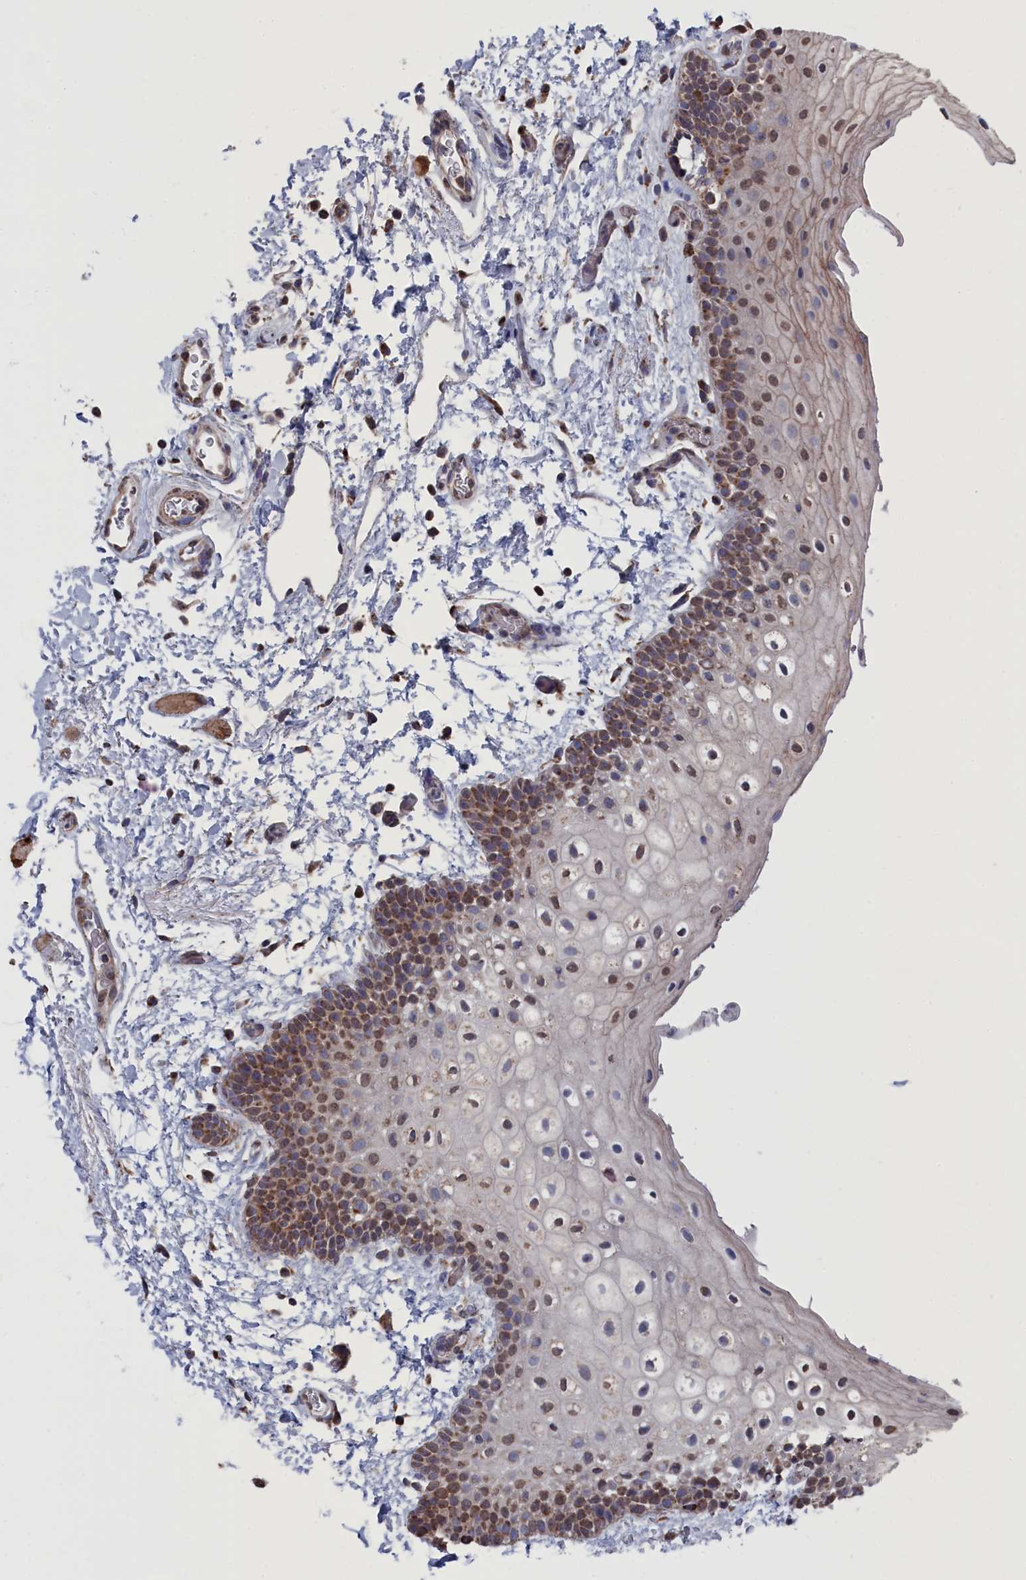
{"staining": {"intensity": "moderate", "quantity": "25%-75%", "location": "nuclear"}, "tissue": "oral mucosa", "cell_type": "Squamous epithelial cells", "image_type": "normal", "snomed": [{"axis": "morphology", "description": "Normal tissue, NOS"}, {"axis": "topography", "description": "Oral tissue"}], "caption": "Immunohistochemical staining of normal oral mucosa shows 25%-75% levels of moderate nuclear protein staining in about 25%-75% of squamous epithelial cells. Using DAB (brown) and hematoxylin (blue) stains, captured at high magnification using brightfield microscopy.", "gene": "SMG9", "patient": {"sex": "male", "age": 62}}